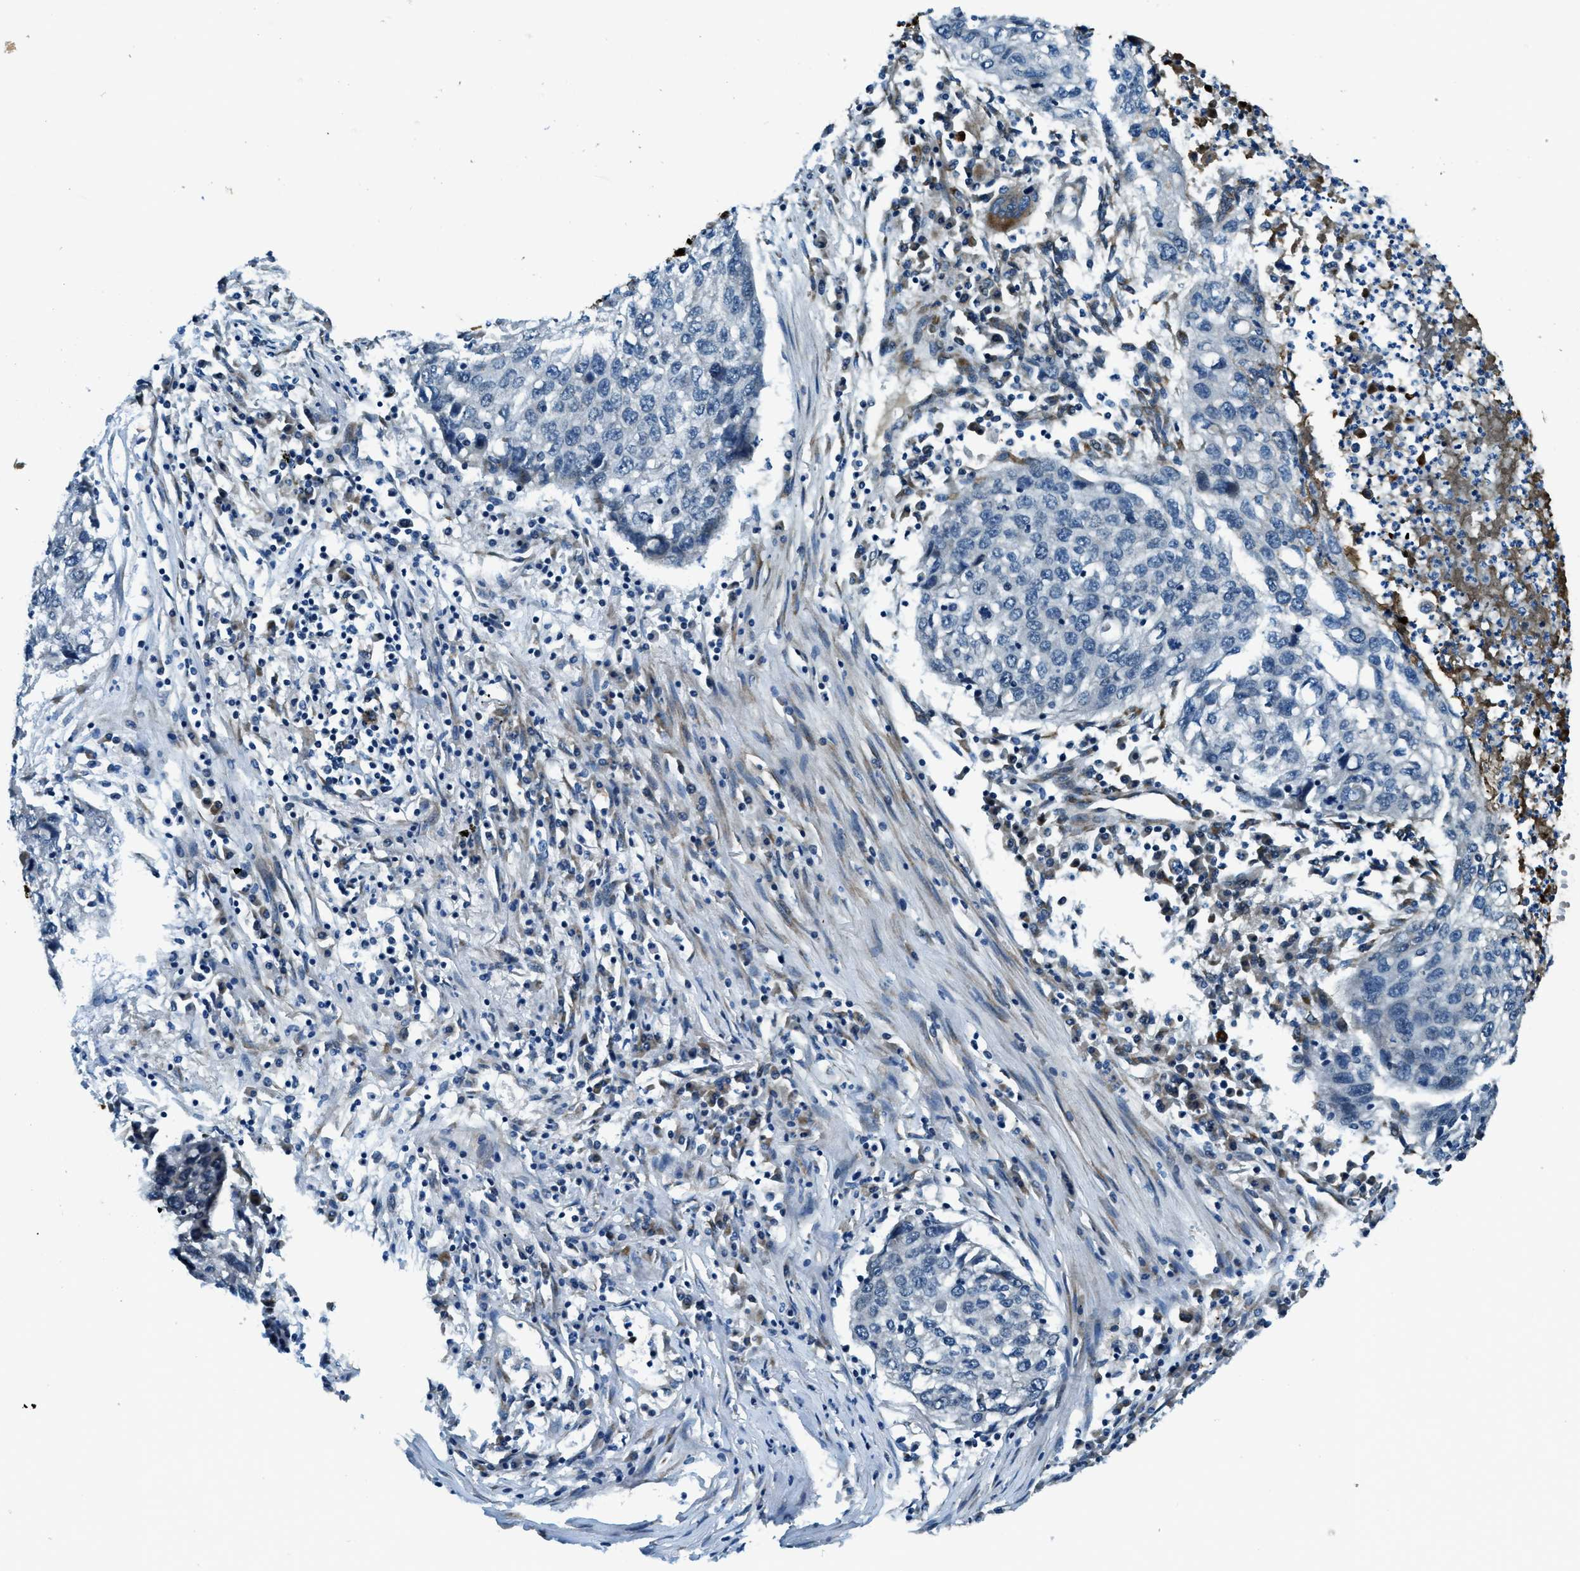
{"staining": {"intensity": "negative", "quantity": "none", "location": "none"}, "tissue": "lung cancer", "cell_type": "Tumor cells", "image_type": "cancer", "snomed": [{"axis": "morphology", "description": "Squamous cell carcinoma, NOS"}, {"axis": "topography", "description": "Lung"}], "caption": "High power microscopy histopathology image of an immunohistochemistry photomicrograph of lung cancer (squamous cell carcinoma), revealing no significant positivity in tumor cells.", "gene": "GINM1", "patient": {"sex": "female", "age": 63}}